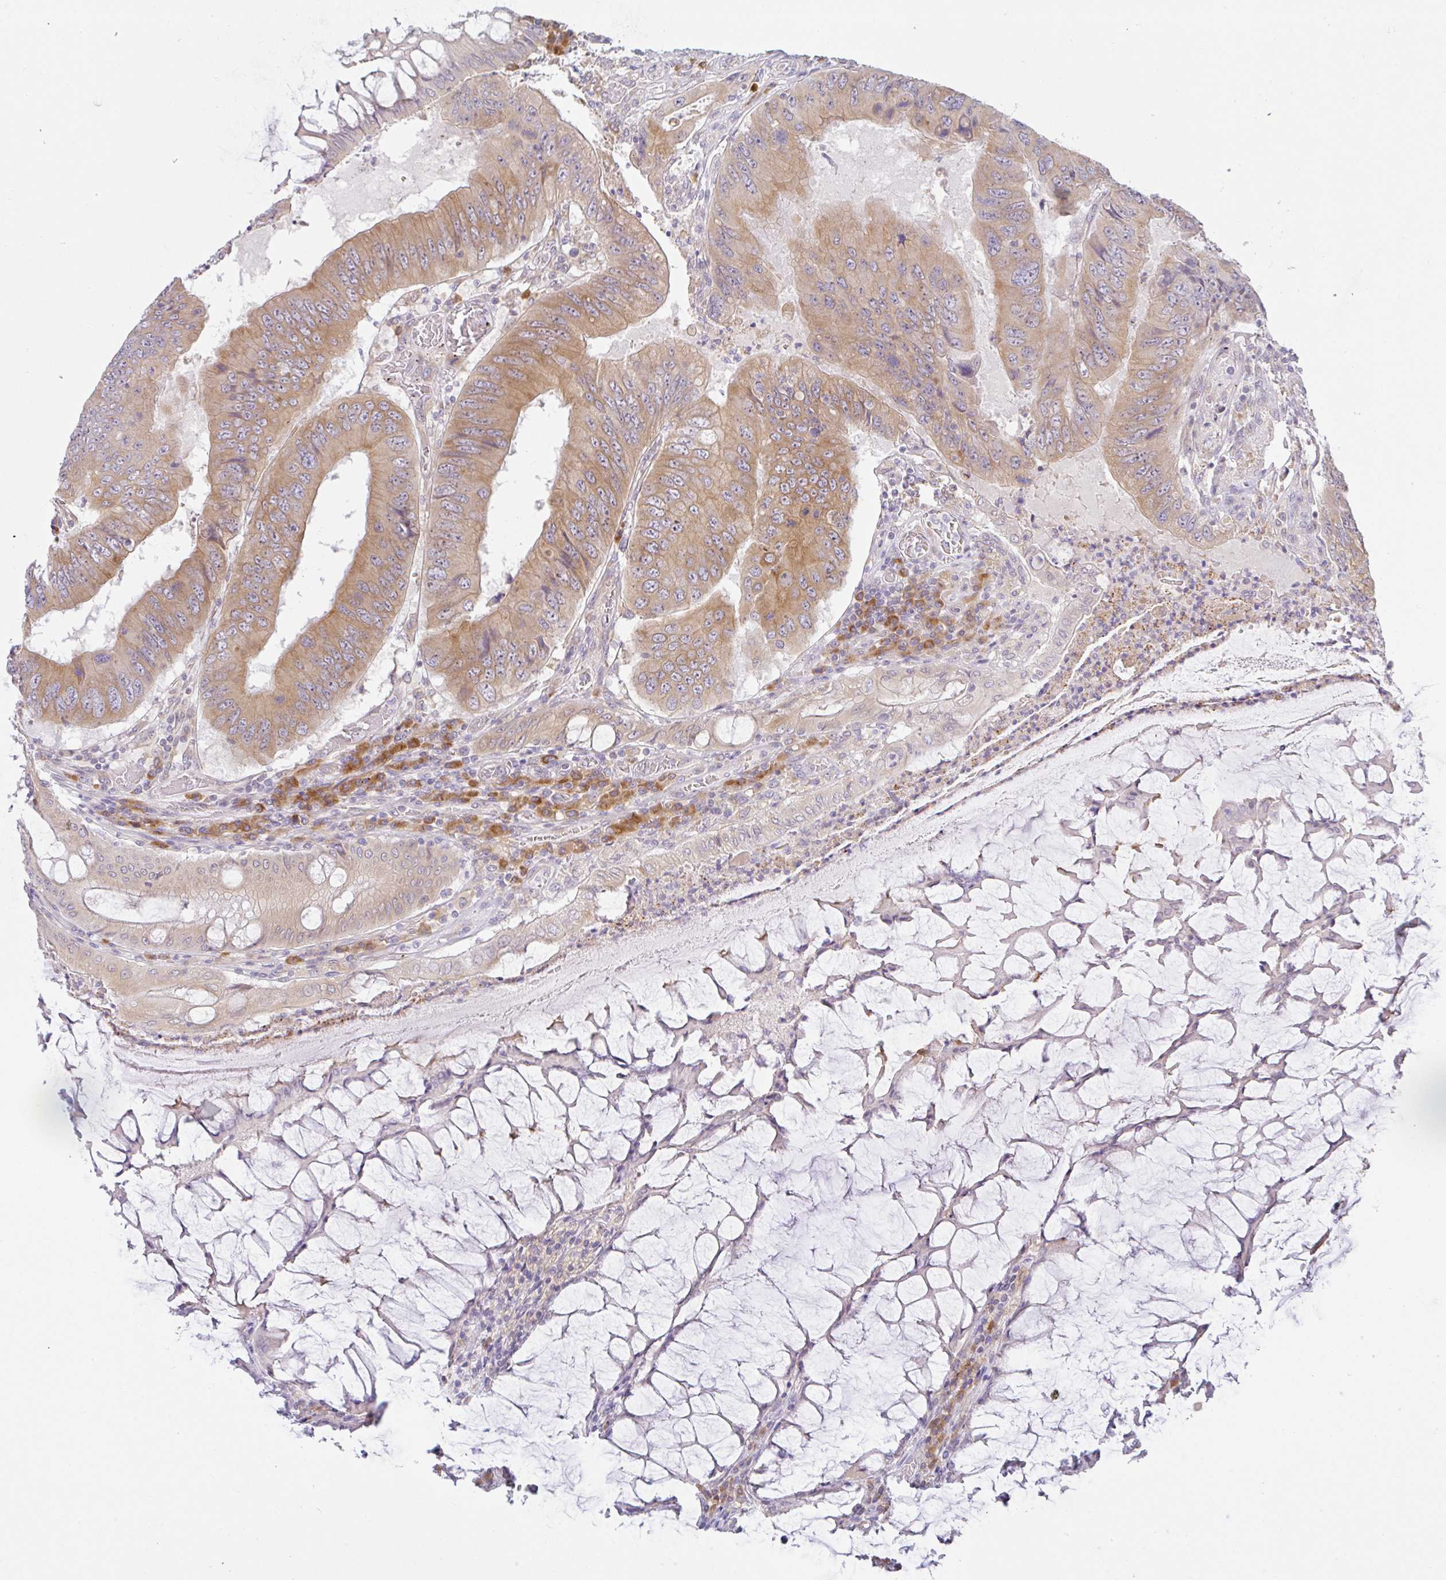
{"staining": {"intensity": "moderate", "quantity": ">75%", "location": "cytoplasmic/membranous"}, "tissue": "colorectal cancer", "cell_type": "Tumor cells", "image_type": "cancer", "snomed": [{"axis": "morphology", "description": "Adenocarcinoma, NOS"}, {"axis": "topography", "description": "Colon"}], "caption": "Immunohistochemistry photomicrograph of neoplastic tissue: adenocarcinoma (colorectal) stained using IHC displays medium levels of moderate protein expression localized specifically in the cytoplasmic/membranous of tumor cells, appearing as a cytoplasmic/membranous brown color.", "gene": "DERL2", "patient": {"sex": "male", "age": 53}}